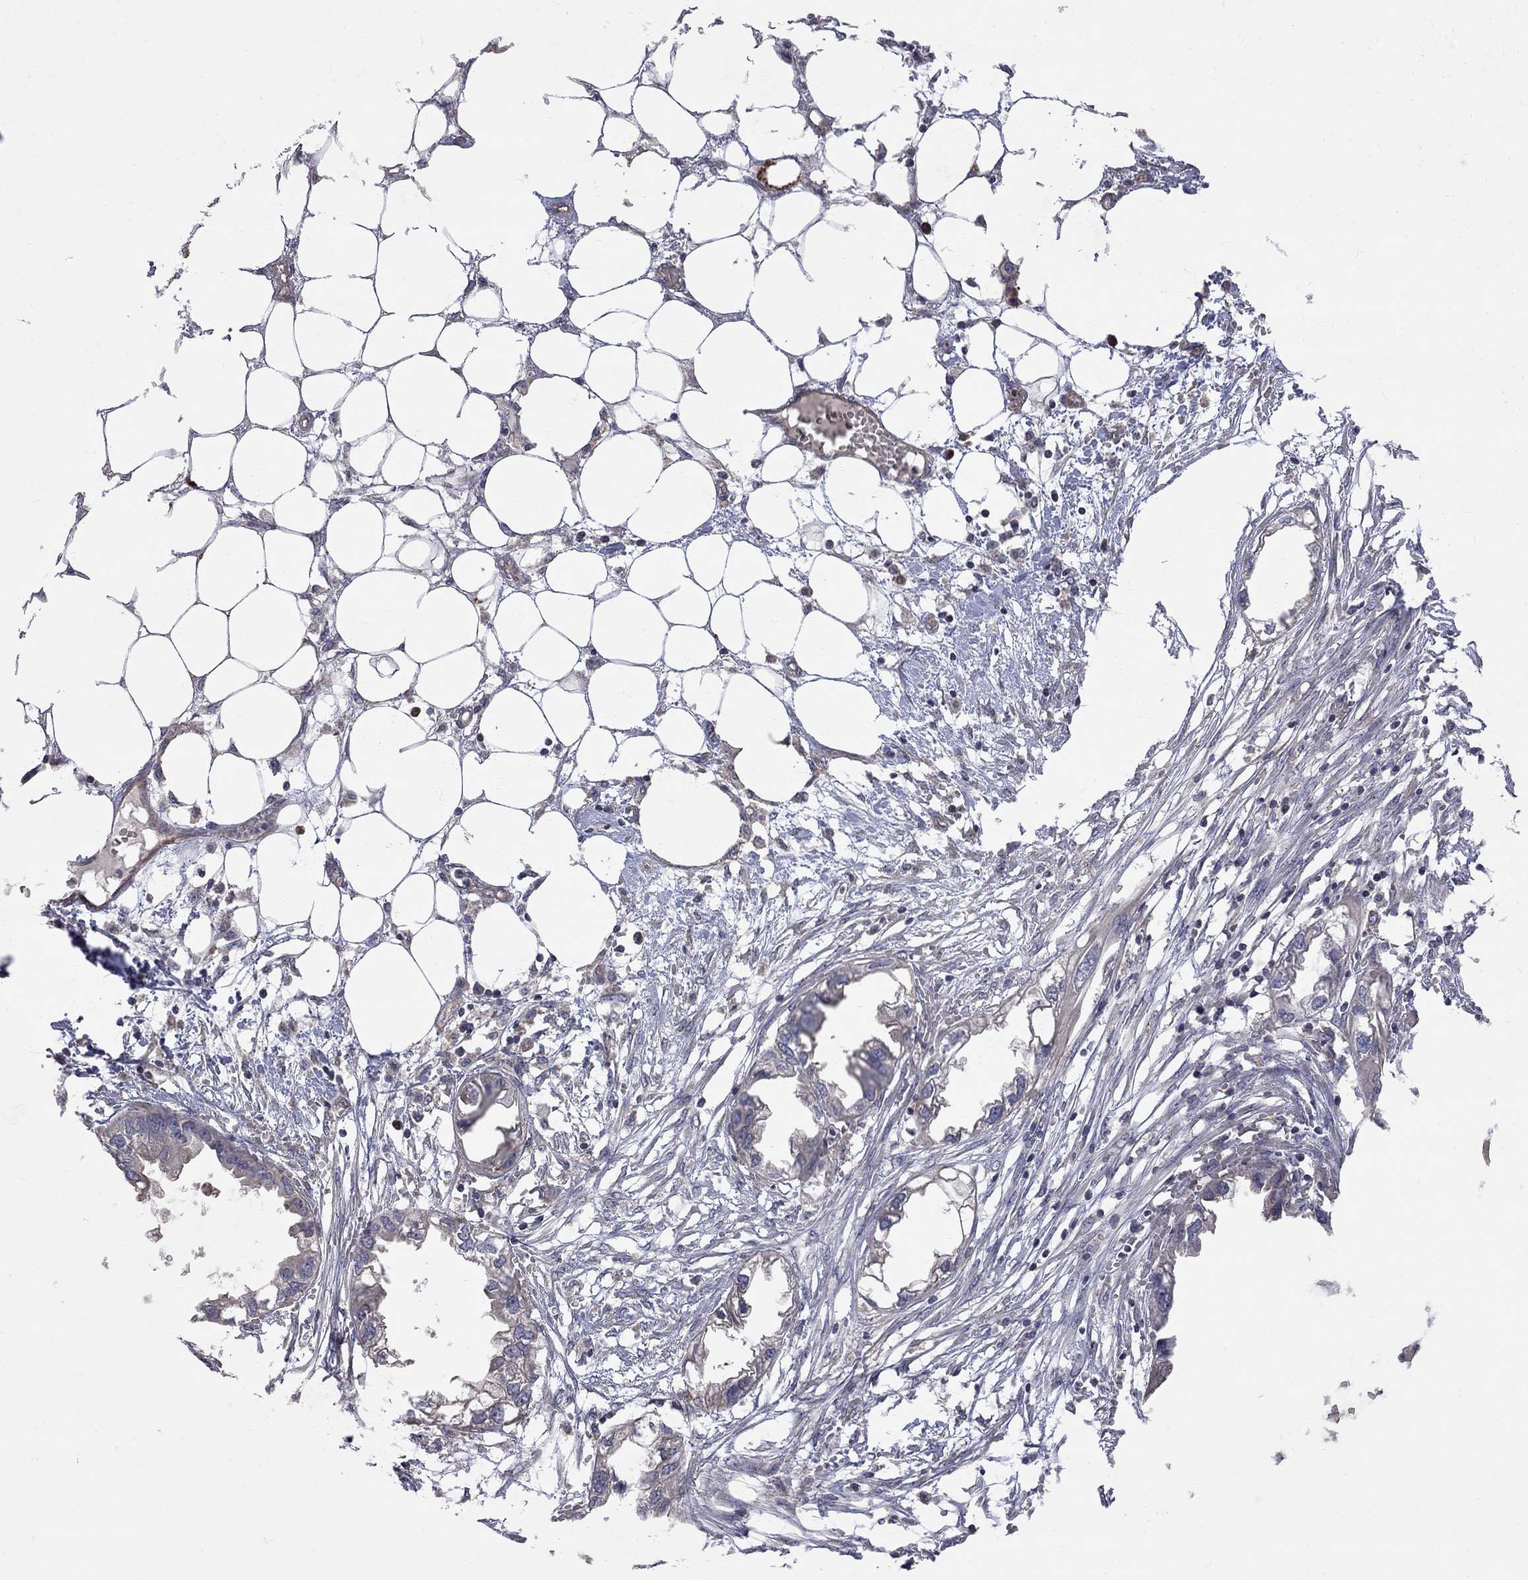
{"staining": {"intensity": "weak", "quantity": "<25%", "location": "cytoplasmic/membranous"}, "tissue": "endometrial cancer", "cell_type": "Tumor cells", "image_type": "cancer", "snomed": [{"axis": "morphology", "description": "Adenocarcinoma, NOS"}, {"axis": "morphology", "description": "Adenocarcinoma, metastatic, NOS"}, {"axis": "topography", "description": "Adipose tissue"}, {"axis": "topography", "description": "Endometrium"}], "caption": "Immunohistochemical staining of endometrial cancer displays no significant staining in tumor cells.", "gene": "ABI3", "patient": {"sex": "female", "age": 67}}